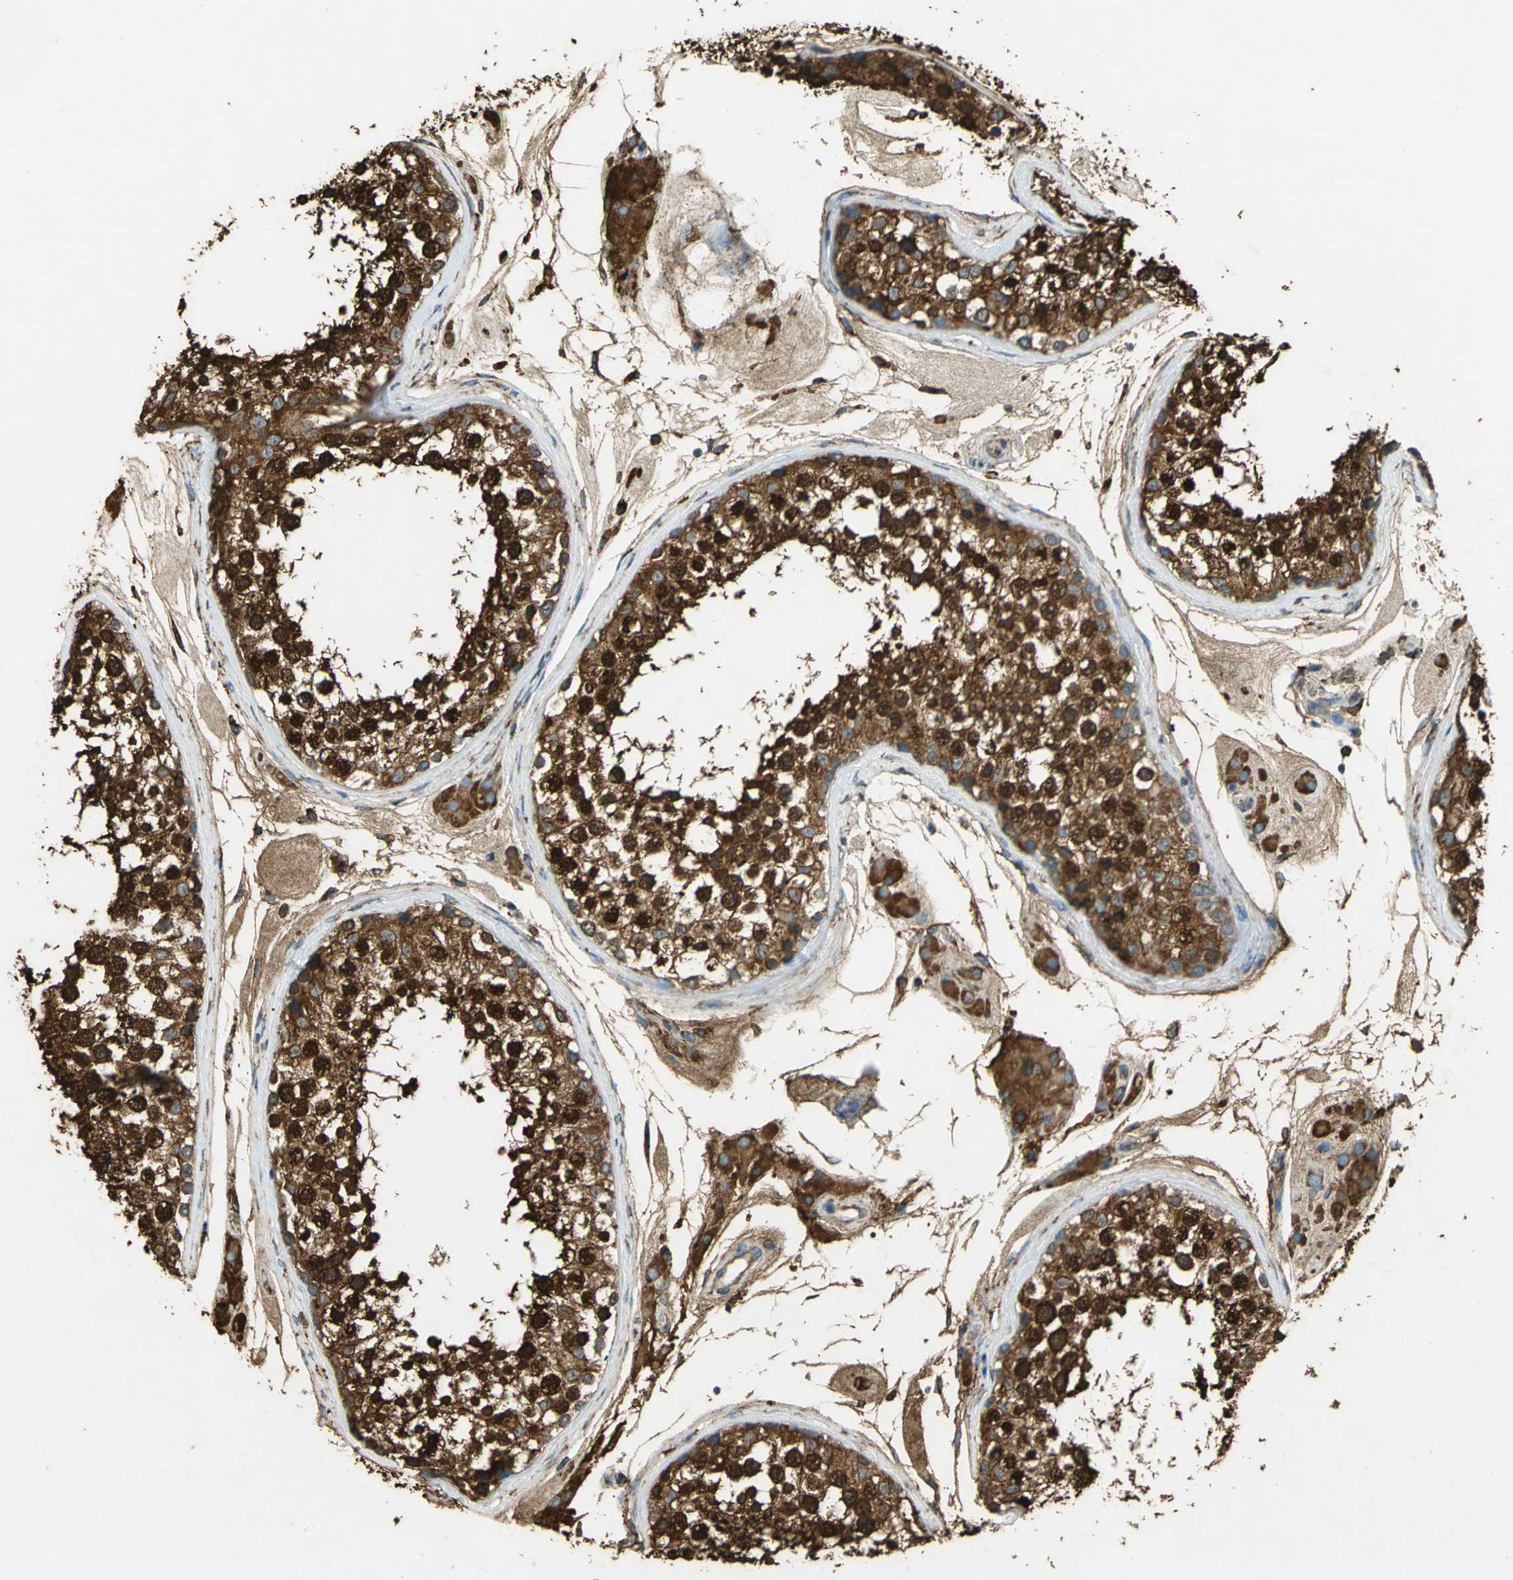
{"staining": {"intensity": "strong", "quantity": ">75%", "location": "cytoplasmic/membranous"}, "tissue": "testis", "cell_type": "Cells in seminiferous ducts", "image_type": "normal", "snomed": [{"axis": "morphology", "description": "Normal tissue, NOS"}, {"axis": "topography", "description": "Testis"}], "caption": "Approximately >75% of cells in seminiferous ducts in normal testis show strong cytoplasmic/membranous protein expression as visualized by brown immunohistochemical staining.", "gene": "HSP90B1", "patient": {"sex": "male", "age": 46}}